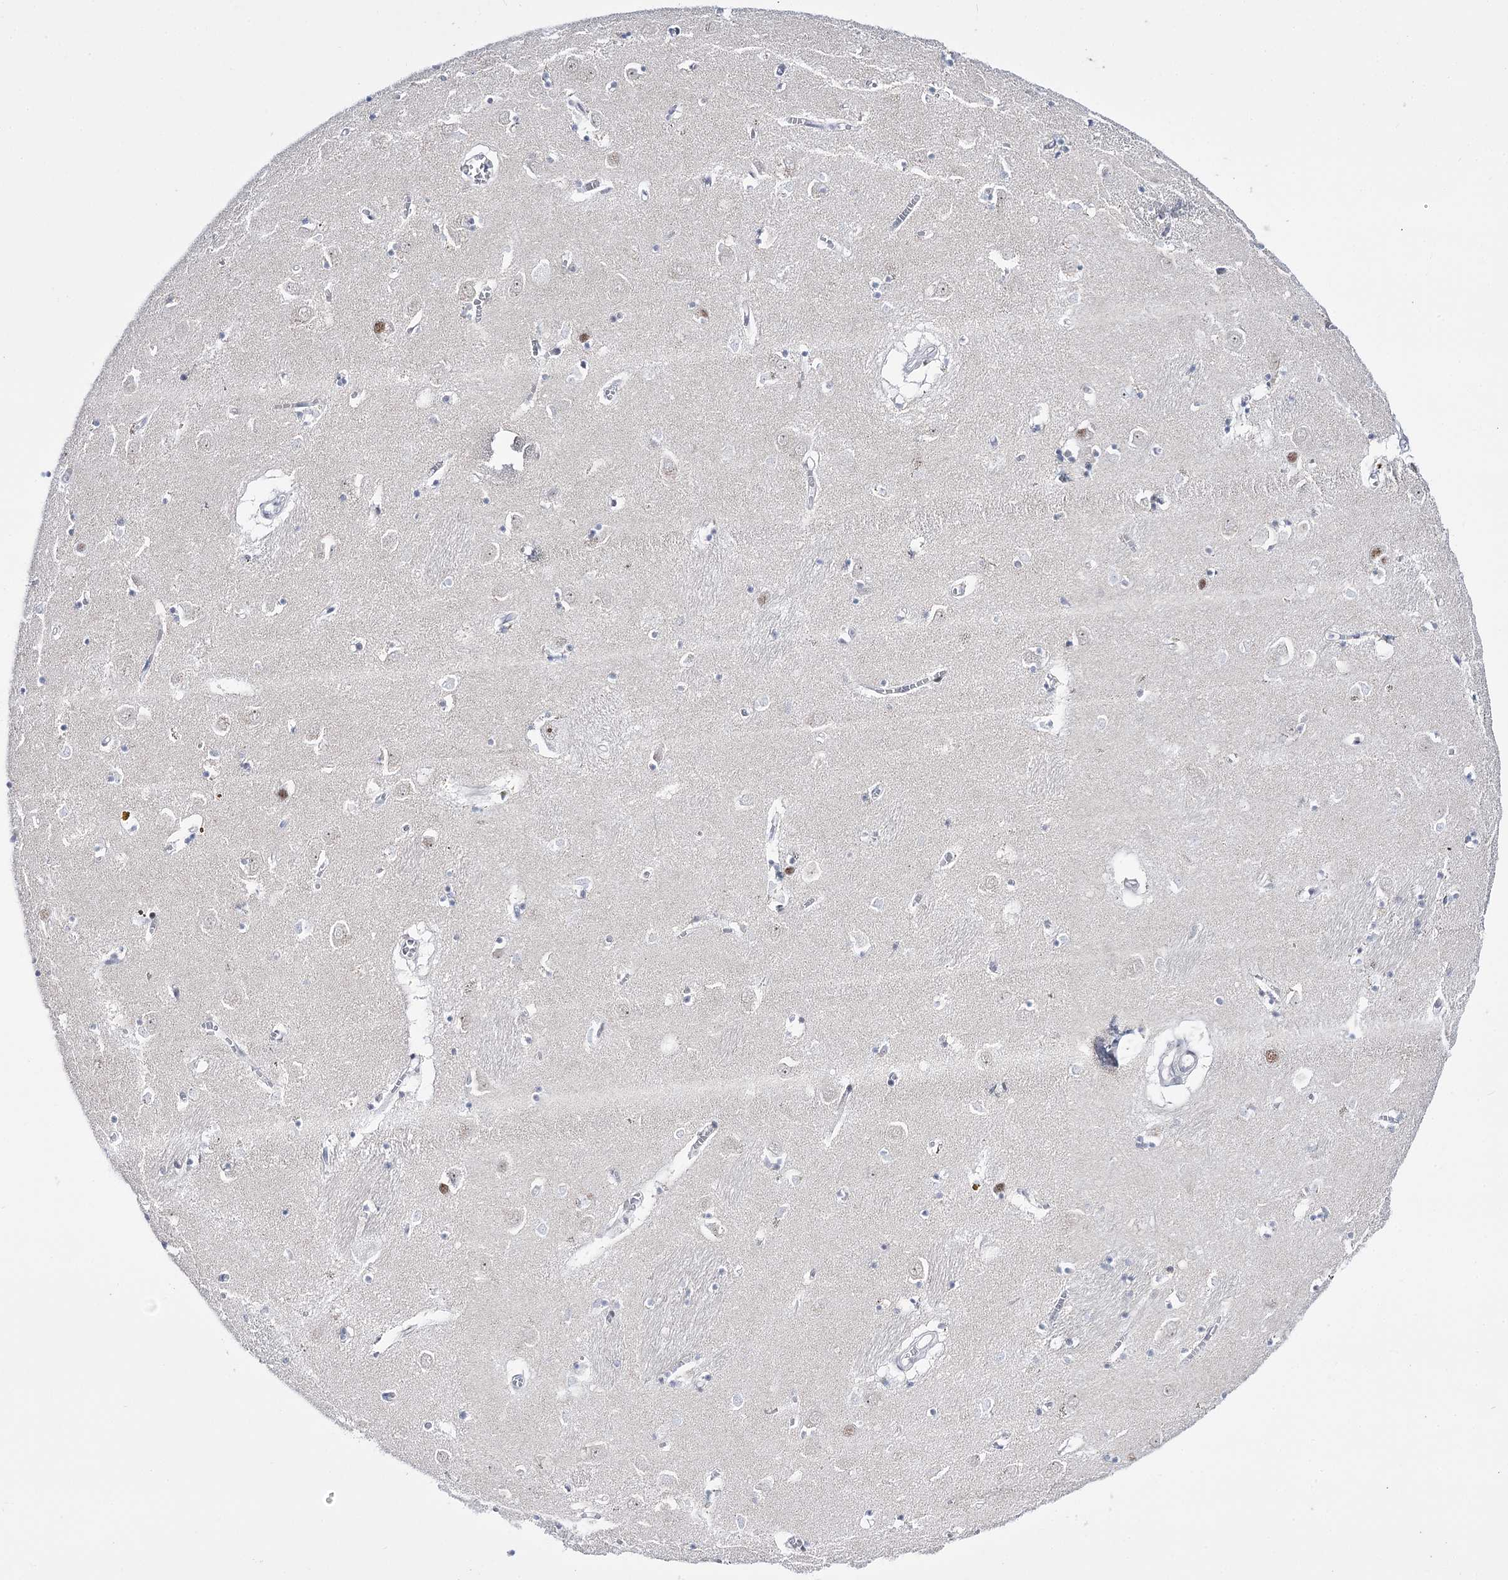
{"staining": {"intensity": "weak", "quantity": "<25%", "location": "nuclear"}, "tissue": "caudate", "cell_type": "Glial cells", "image_type": "normal", "snomed": [{"axis": "morphology", "description": "Normal tissue, NOS"}, {"axis": "topography", "description": "Lateral ventricle wall"}], "caption": "This is a photomicrograph of IHC staining of unremarkable caudate, which shows no positivity in glial cells.", "gene": "RBM15B", "patient": {"sex": "male", "age": 70}}